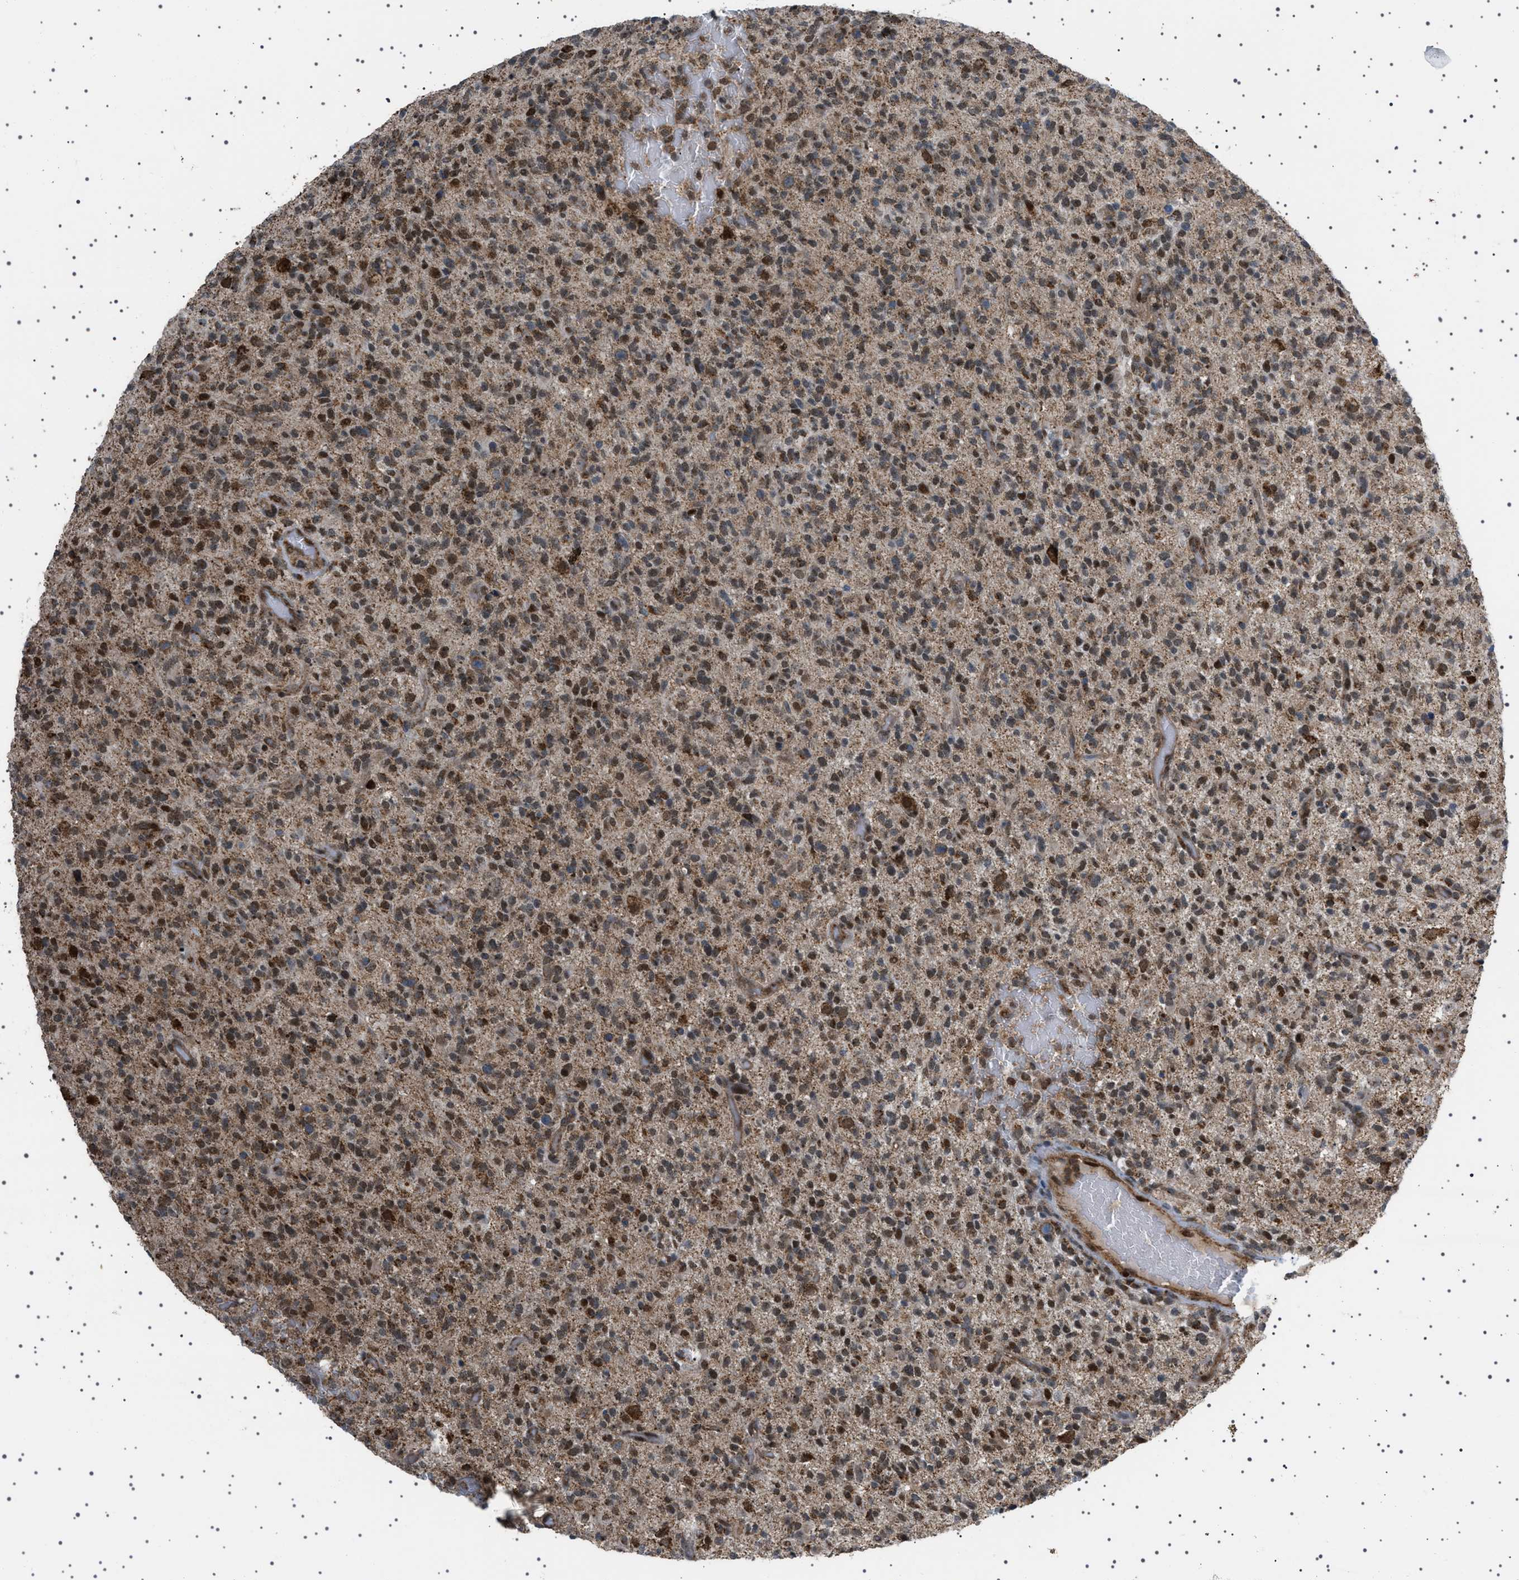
{"staining": {"intensity": "moderate", "quantity": ">75%", "location": "cytoplasmic/membranous,nuclear"}, "tissue": "glioma", "cell_type": "Tumor cells", "image_type": "cancer", "snomed": [{"axis": "morphology", "description": "Glioma, malignant, High grade"}, {"axis": "topography", "description": "Brain"}], "caption": "Immunohistochemistry histopathology image of neoplastic tissue: glioma stained using IHC displays medium levels of moderate protein expression localized specifically in the cytoplasmic/membranous and nuclear of tumor cells, appearing as a cytoplasmic/membranous and nuclear brown color.", "gene": "MELK", "patient": {"sex": "male", "age": 71}}